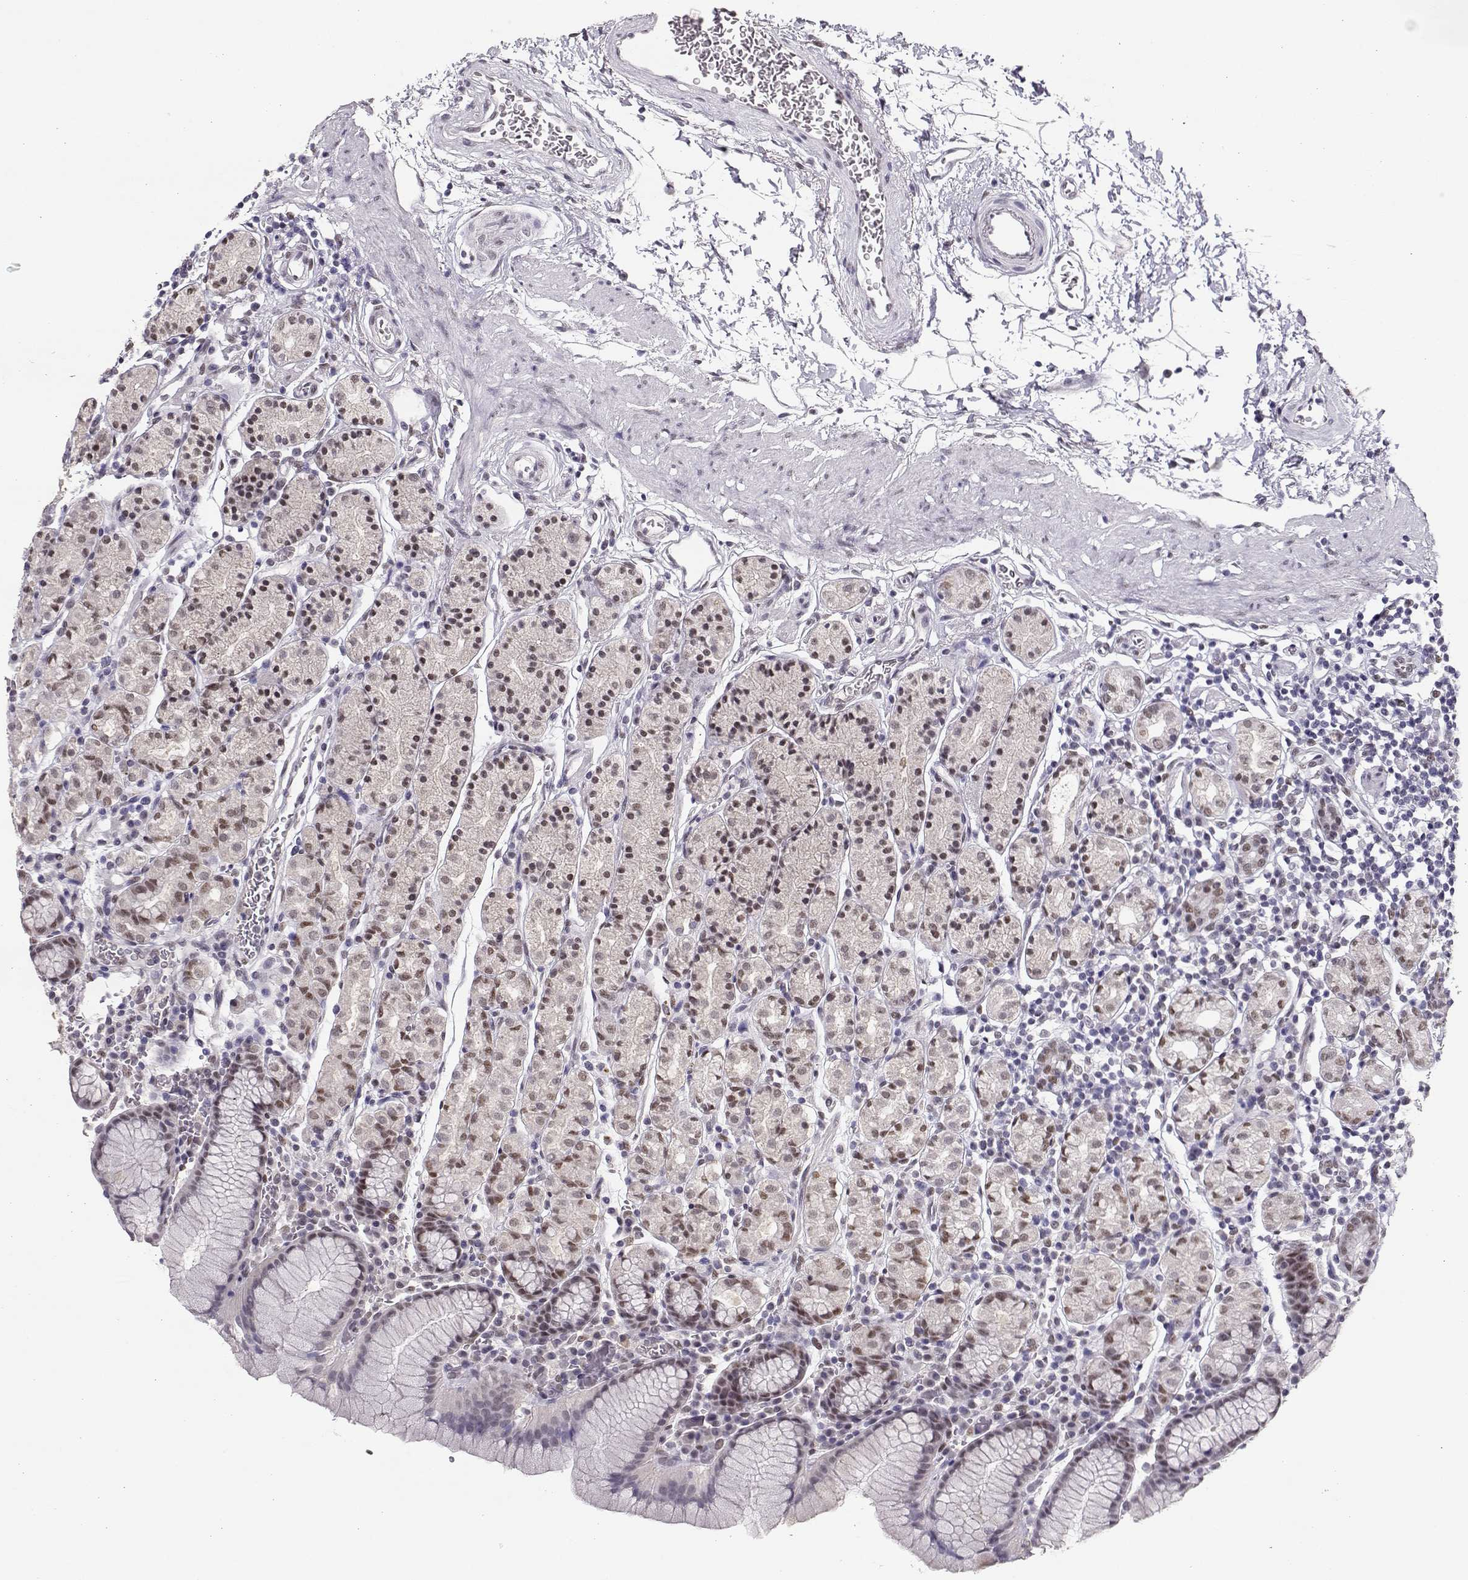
{"staining": {"intensity": "moderate", "quantity": "25%-75%", "location": "nuclear"}, "tissue": "stomach", "cell_type": "Glandular cells", "image_type": "normal", "snomed": [{"axis": "morphology", "description": "Normal tissue, NOS"}, {"axis": "topography", "description": "Stomach, upper"}, {"axis": "topography", "description": "Stomach"}], "caption": "Immunohistochemical staining of unremarkable stomach displays medium levels of moderate nuclear staining in approximately 25%-75% of glandular cells. (DAB IHC, brown staining for protein, blue staining for nuclei).", "gene": "POLI", "patient": {"sex": "male", "age": 62}}